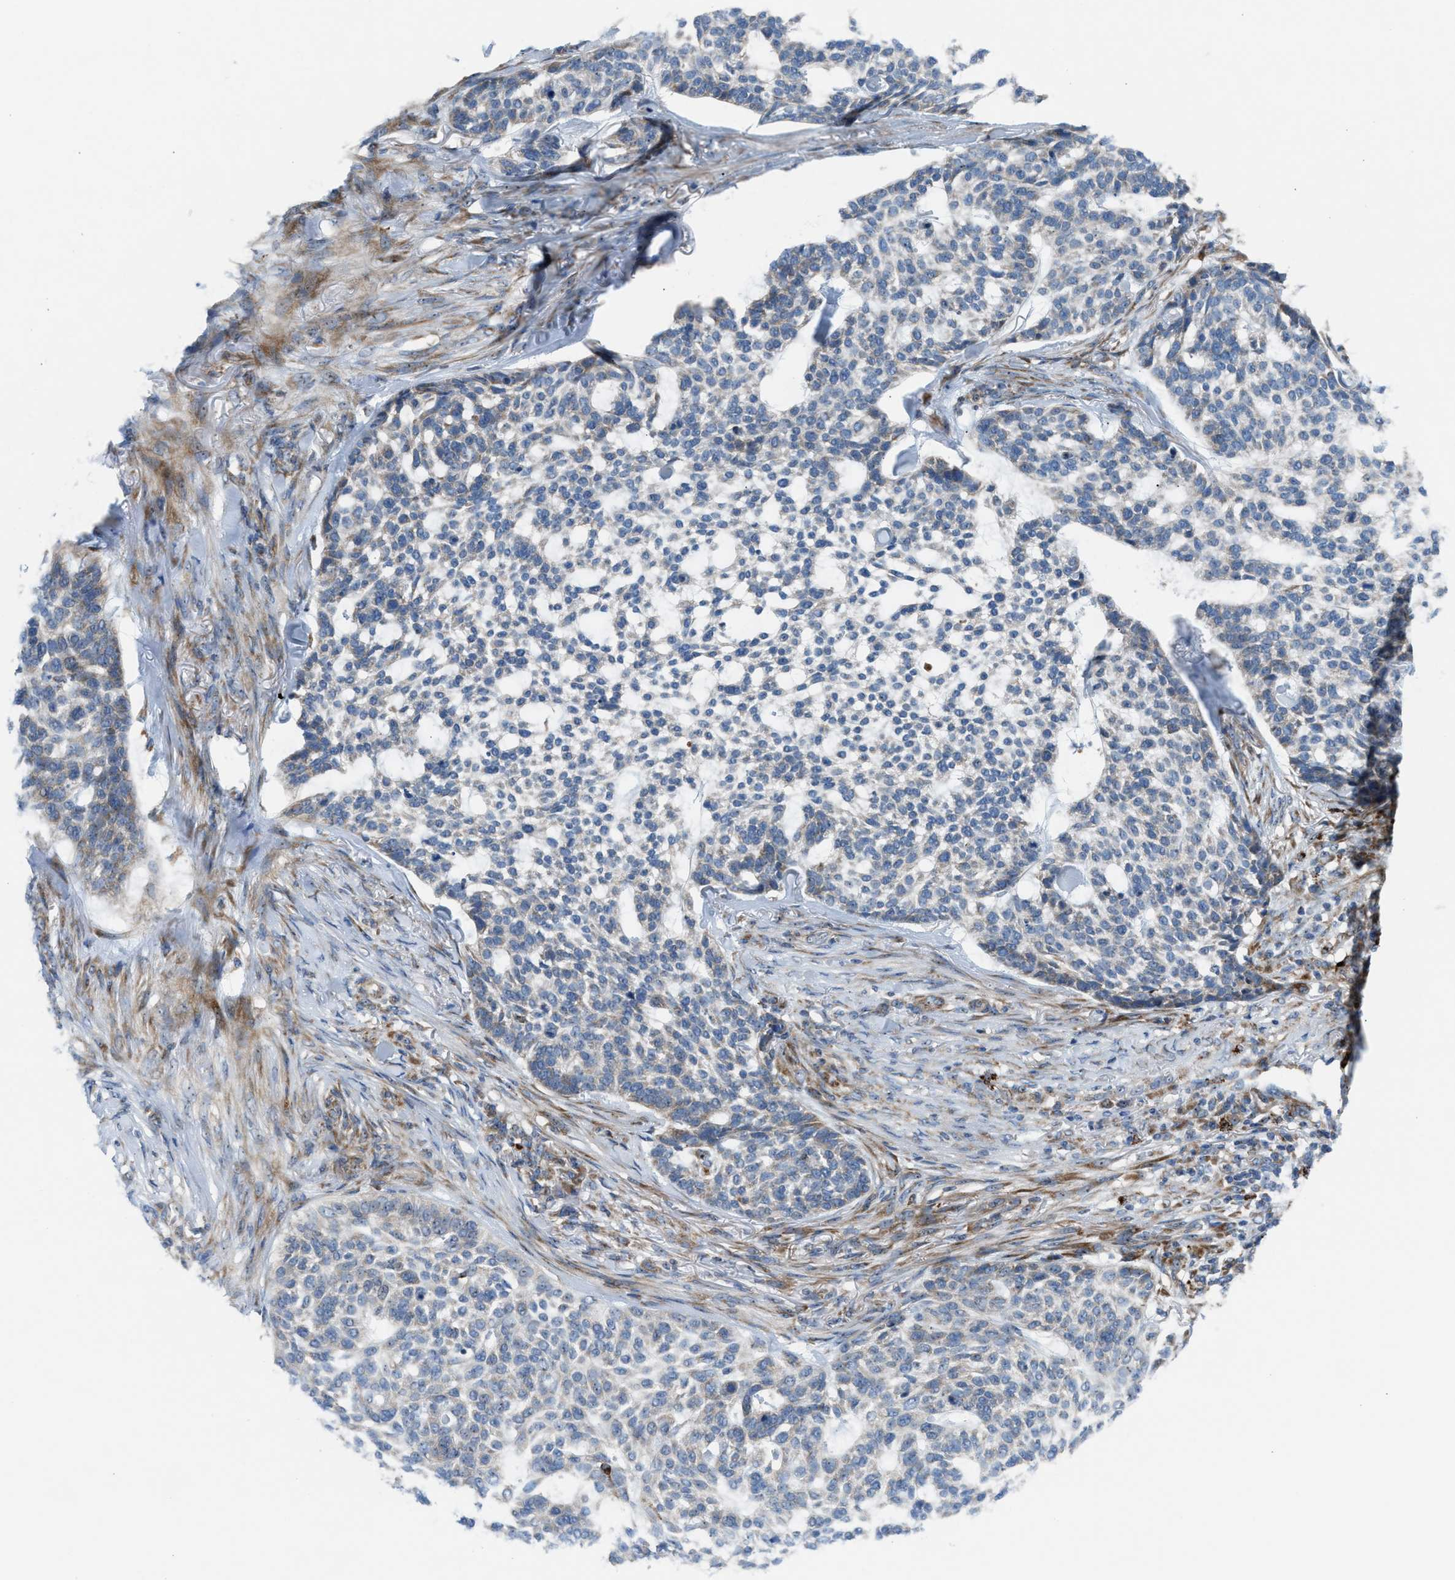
{"staining": {"intensity": "weak", "quantity": "<25%", "location": "cytoplasmic/membranous"}, "tissue": "skin cancer", "cell_type": "Tumor cells", "image_type": "cancer", "snomed": [{"axis": "morphology", "description": "Basal cell carcinoma"}, {"axis": "topography", "description": "Skin"}], "caption": "Immunohistochemical staining of human basal cell carcinoma (skin) displays no significant staining in tumor cells.", "gene": "TPH1", "patient": {"sex": "female", "age": 64}}